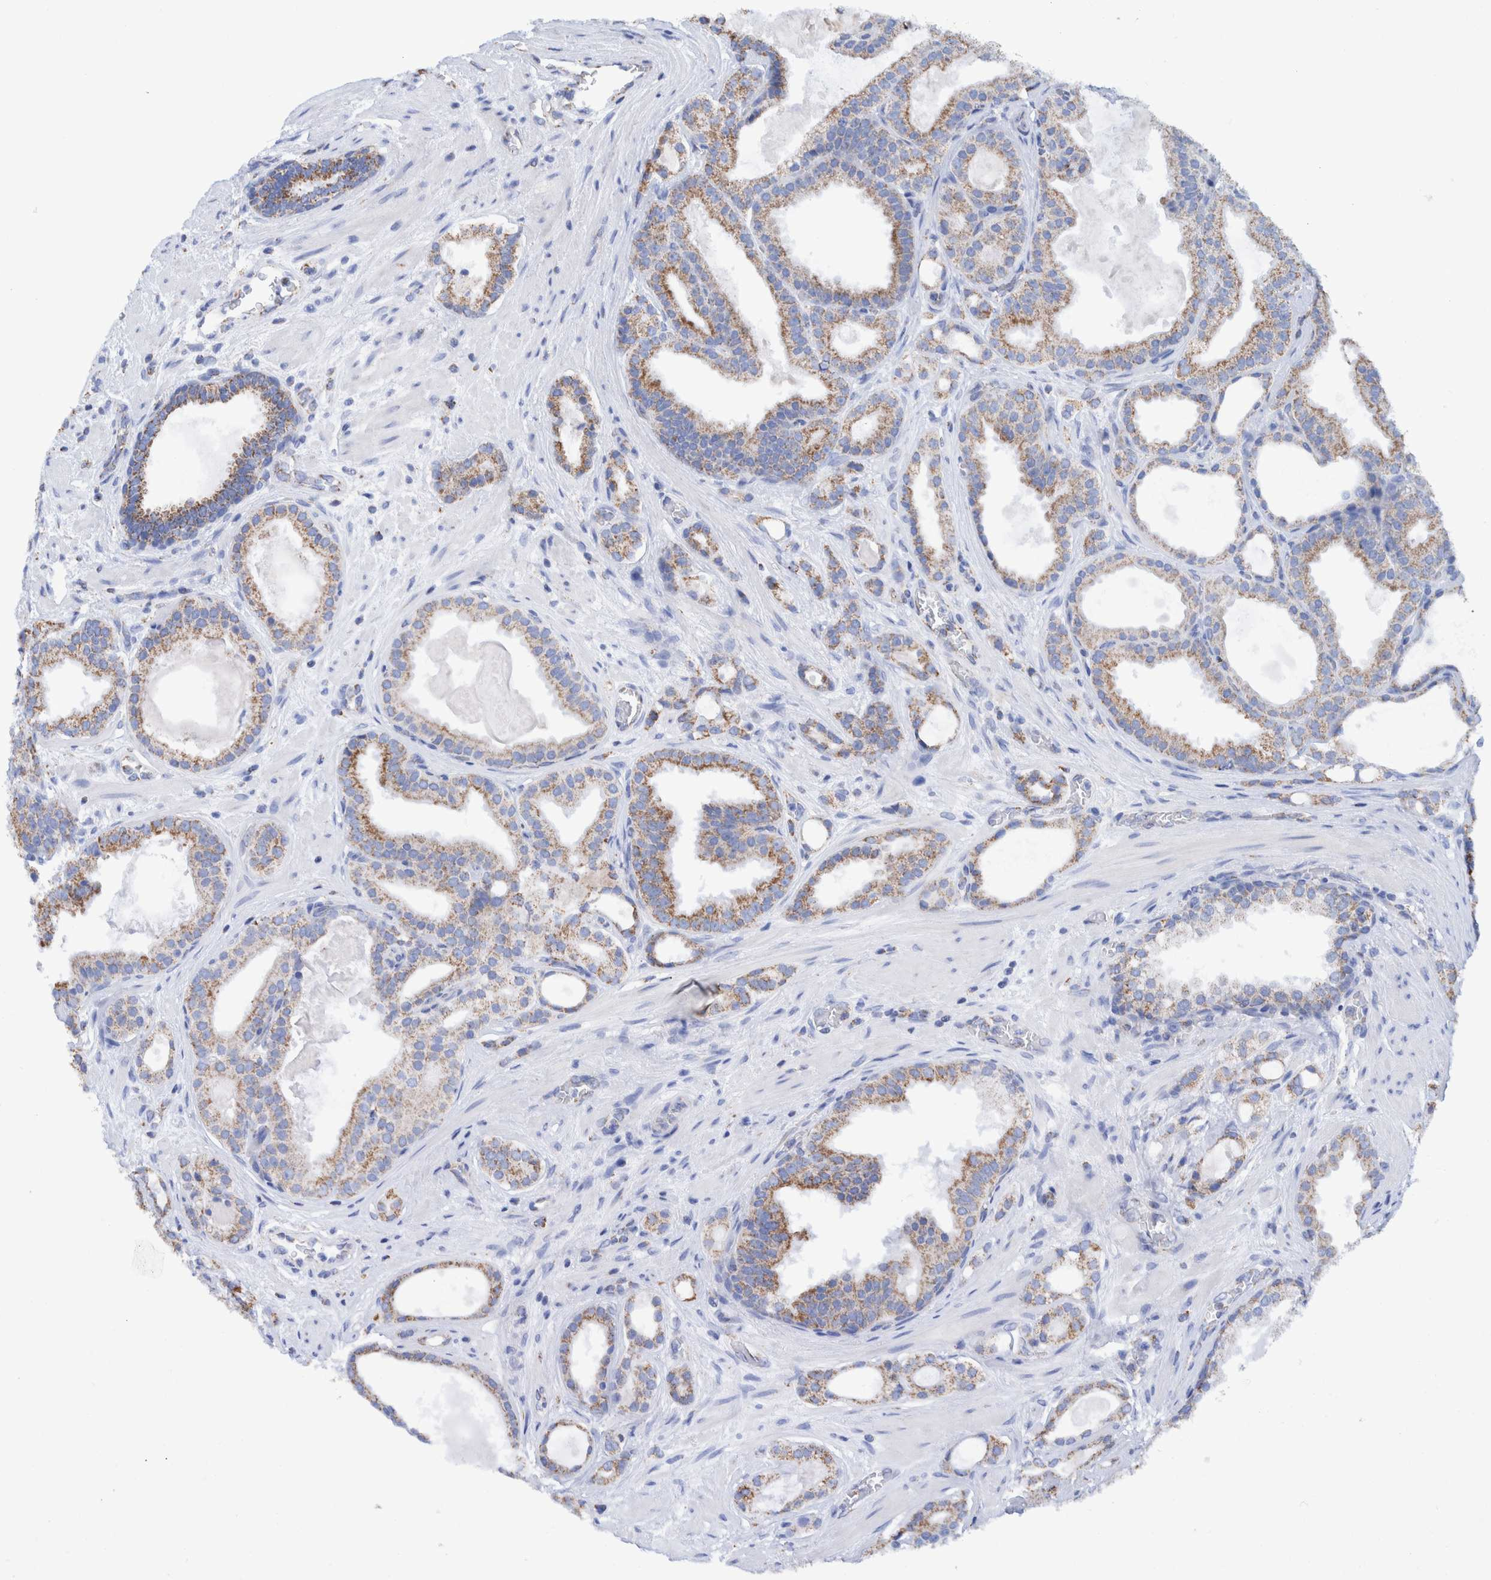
{"staining": {"intensity": "moderate", "quantity": ">75%", "location": "cytoplasmic/membranous"}, "tissue": "prostate cancer", "cell_type": "Tumor cells", "image_type": "cancer", "snomed": [{"axis": "morphology", "description": "Adenocarcinoma, High grade"}, {"axis": "topography", "description": "Prostate"}], "caption": "Immunohistochemical staining of prostate high-grade adenocarcinoma shows medium levels of moderate cytoplasmic/membranous protein staining in approximately >75% of tumor cells.", "gene": "DECR1", "patient": {"sex": "male", "age": 60}}